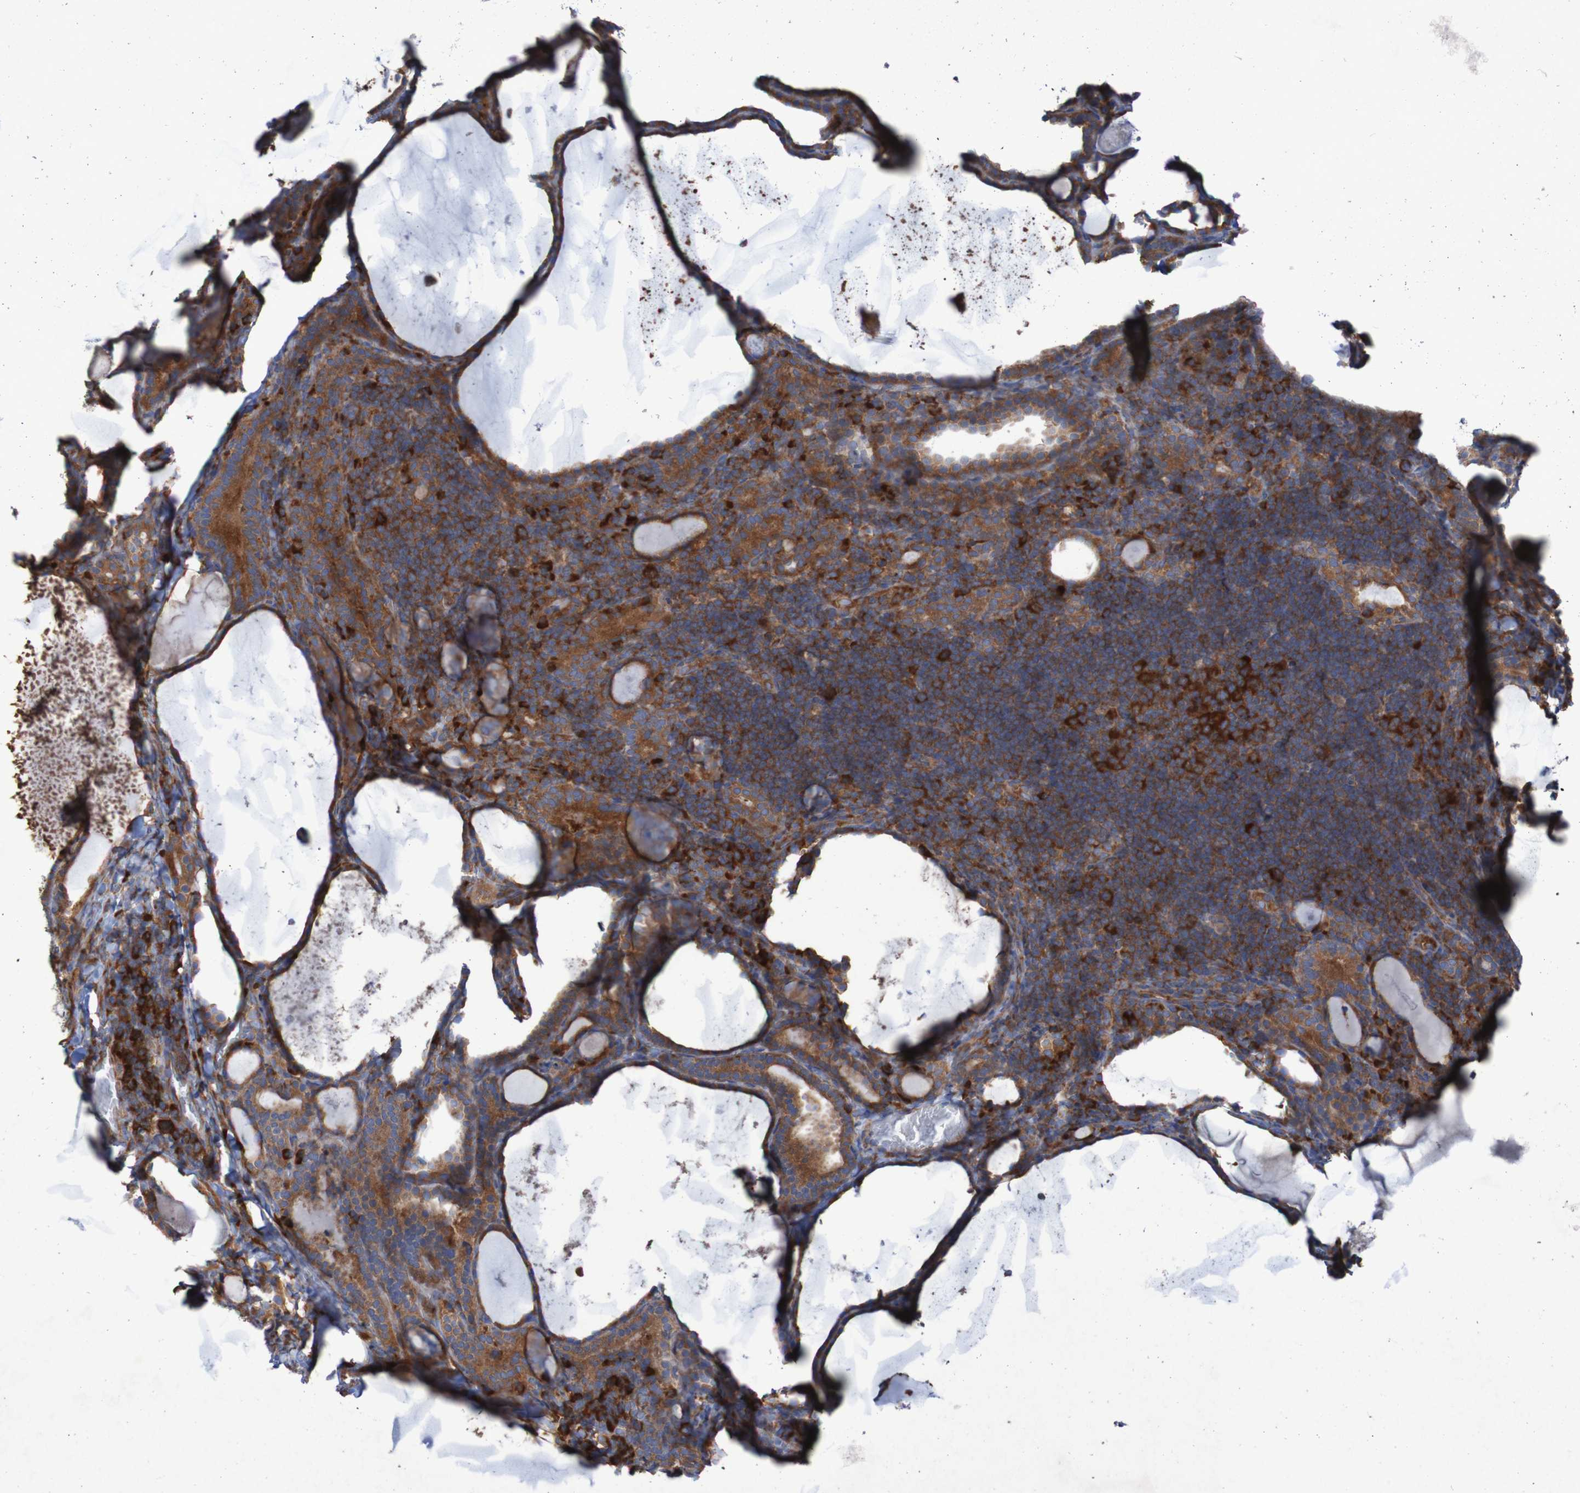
{"staining": {"intensity": "strong", "quantity": ">75%", "location": "cytoplasmic/membranous"}, "tissue": "thyroid cancer", "cell_type": "Tumor cells", "image_type": "cancer", "snomed": [{"axis": "morphology", "description": "Papillary adenocarcinoma, NOS"}, {"axis": "topography", "description": "Thyroid gland"}], "caption": "Thyroid papillary adenocarcinoma was stained to show a protein in brown. There is high levels of strong cytoplasmic/membranous expression in about >75% of tumor cells. (IHC, brightfield microscopy, high magnification).", "gene": "RPL10", "patient": {"sex": "female", "age": 42}}